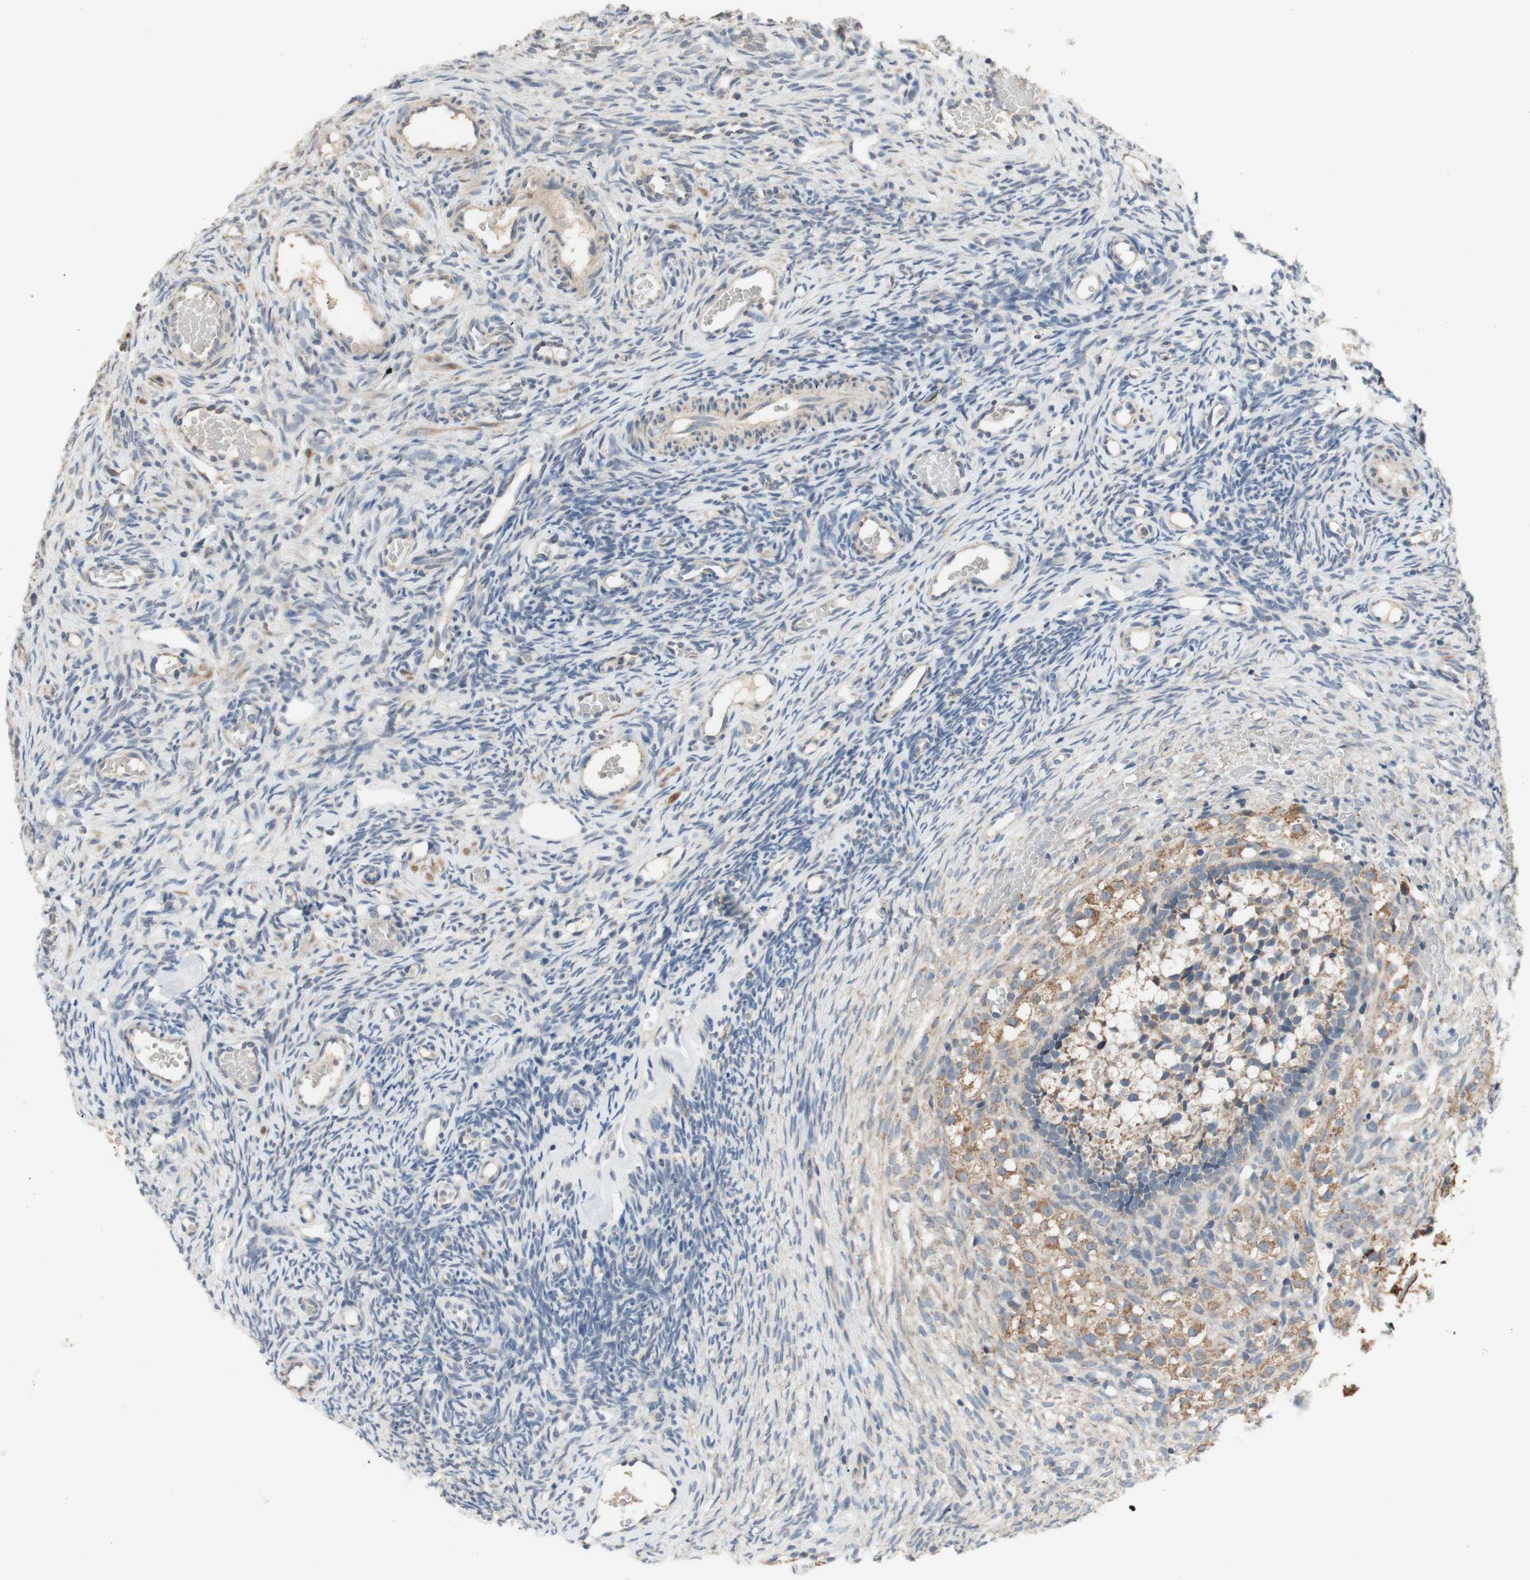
{"staining": {"intensity": "moderate", "quantity": ">75%", "location": "cytoplasmic/membranous"}, "tissue": "ovary", "cell_type": "Follicle cells", "image_type": "normal", "snomed": [{"axis": "morphology", "description": "Normal tissue, NOS"}, {"axis": "topography", "description": "Ovary"}], "caption": "Moderate cytoplasmic/membranous expression for a protein is seen in approximately >75% of follicle cells of unremarkable ovary using IHC.", "gene": "PTGIS", "patient": {"sex": "female", "age": 35}}